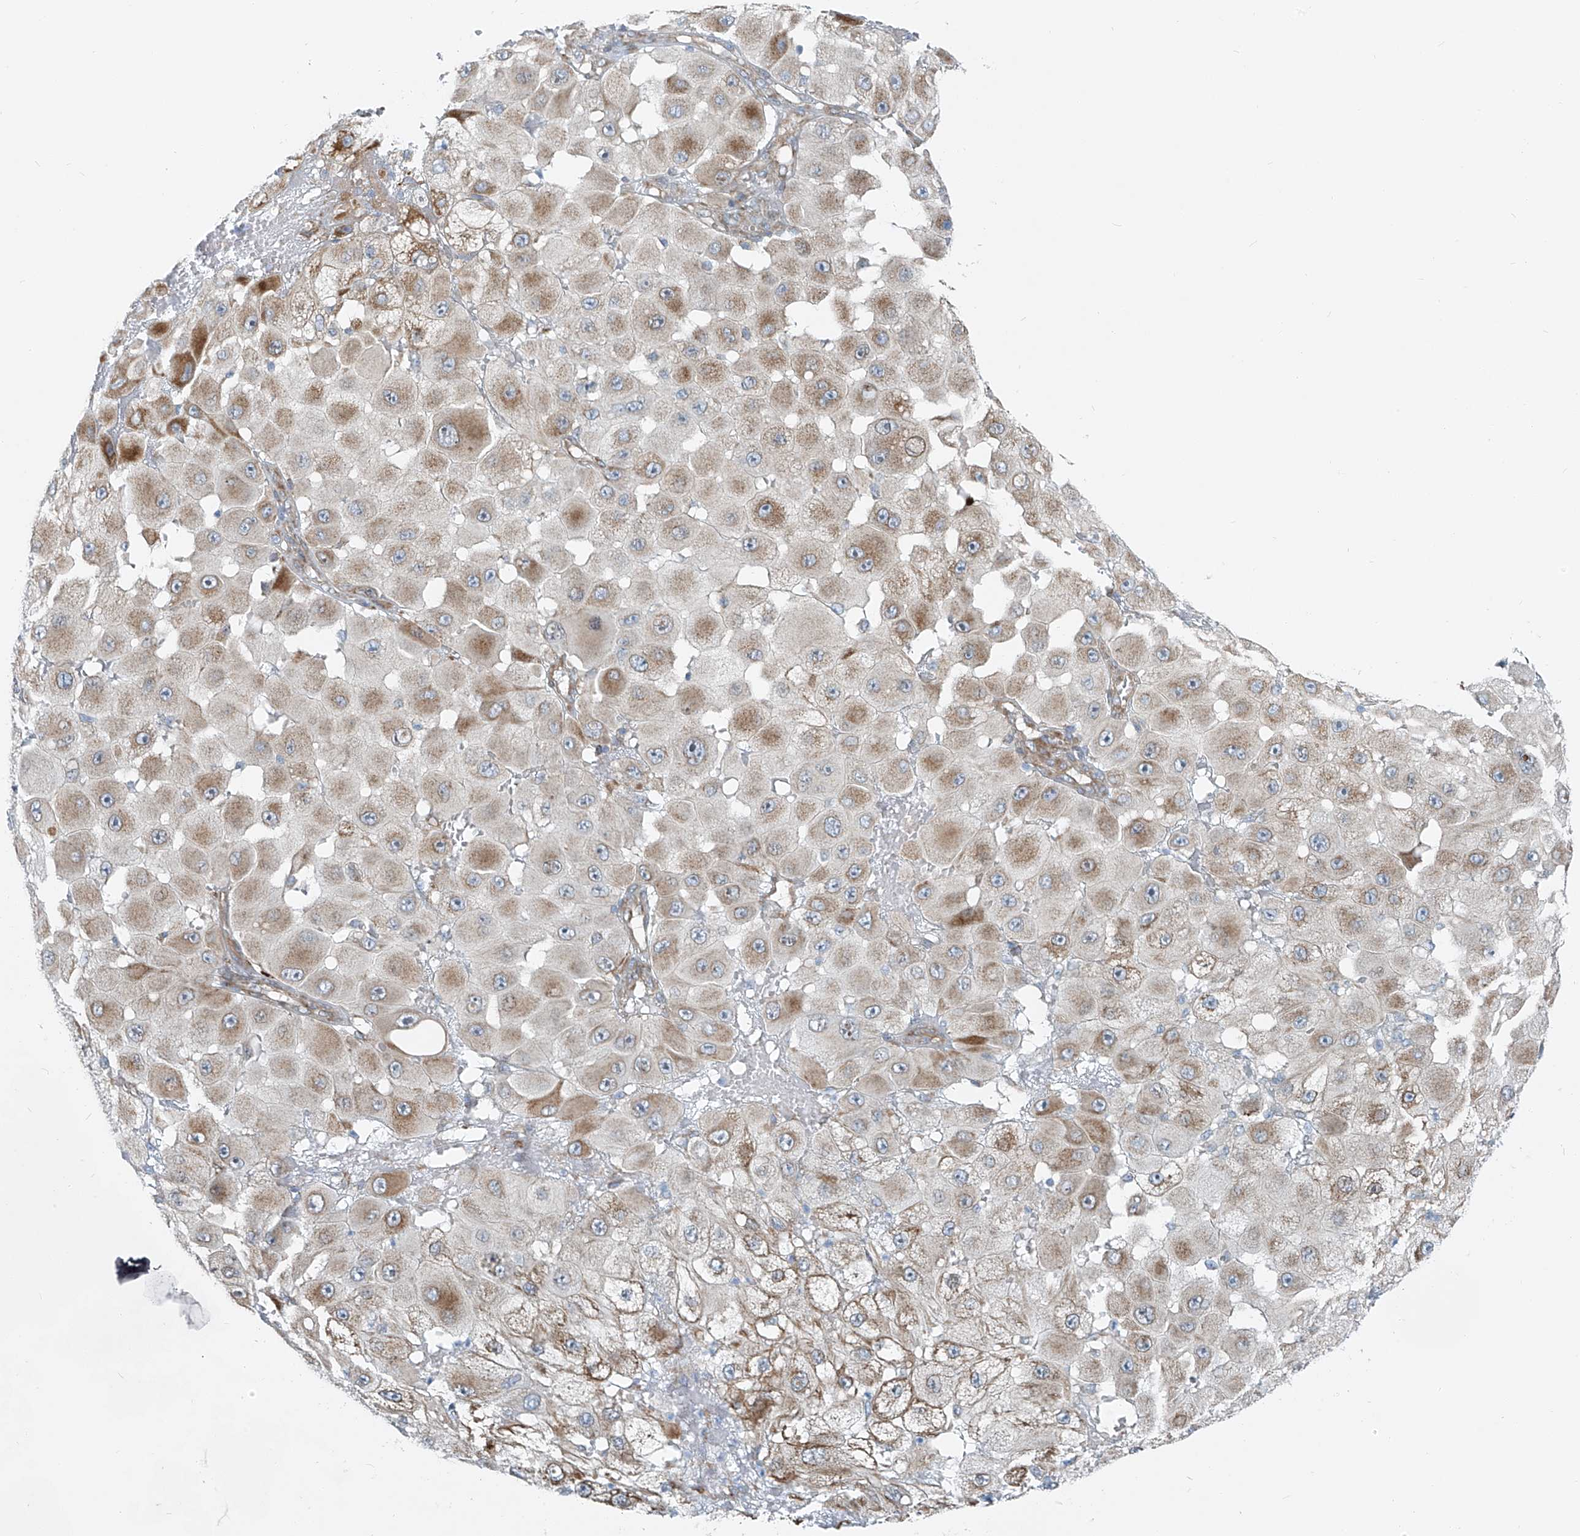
{"staining": {"intensity": "moderate", "quantity": "25%-75%", "location": "cytoplasmic/membranous"}, "tissue": "melanoma", "cell_type": "Tumor cells", "image_type": "cancer", "snomed": [{"axis": "morphology", "description": "Malignant melanoma, NOS"}, {"axis": "topography", "description": "Skin"}], "caption": "Malignant melanoma stained with a protein marker reveals moderate staining in tumor cells.", "gene": "HIC2", "patient": {"sex": "female", "age": 81}}